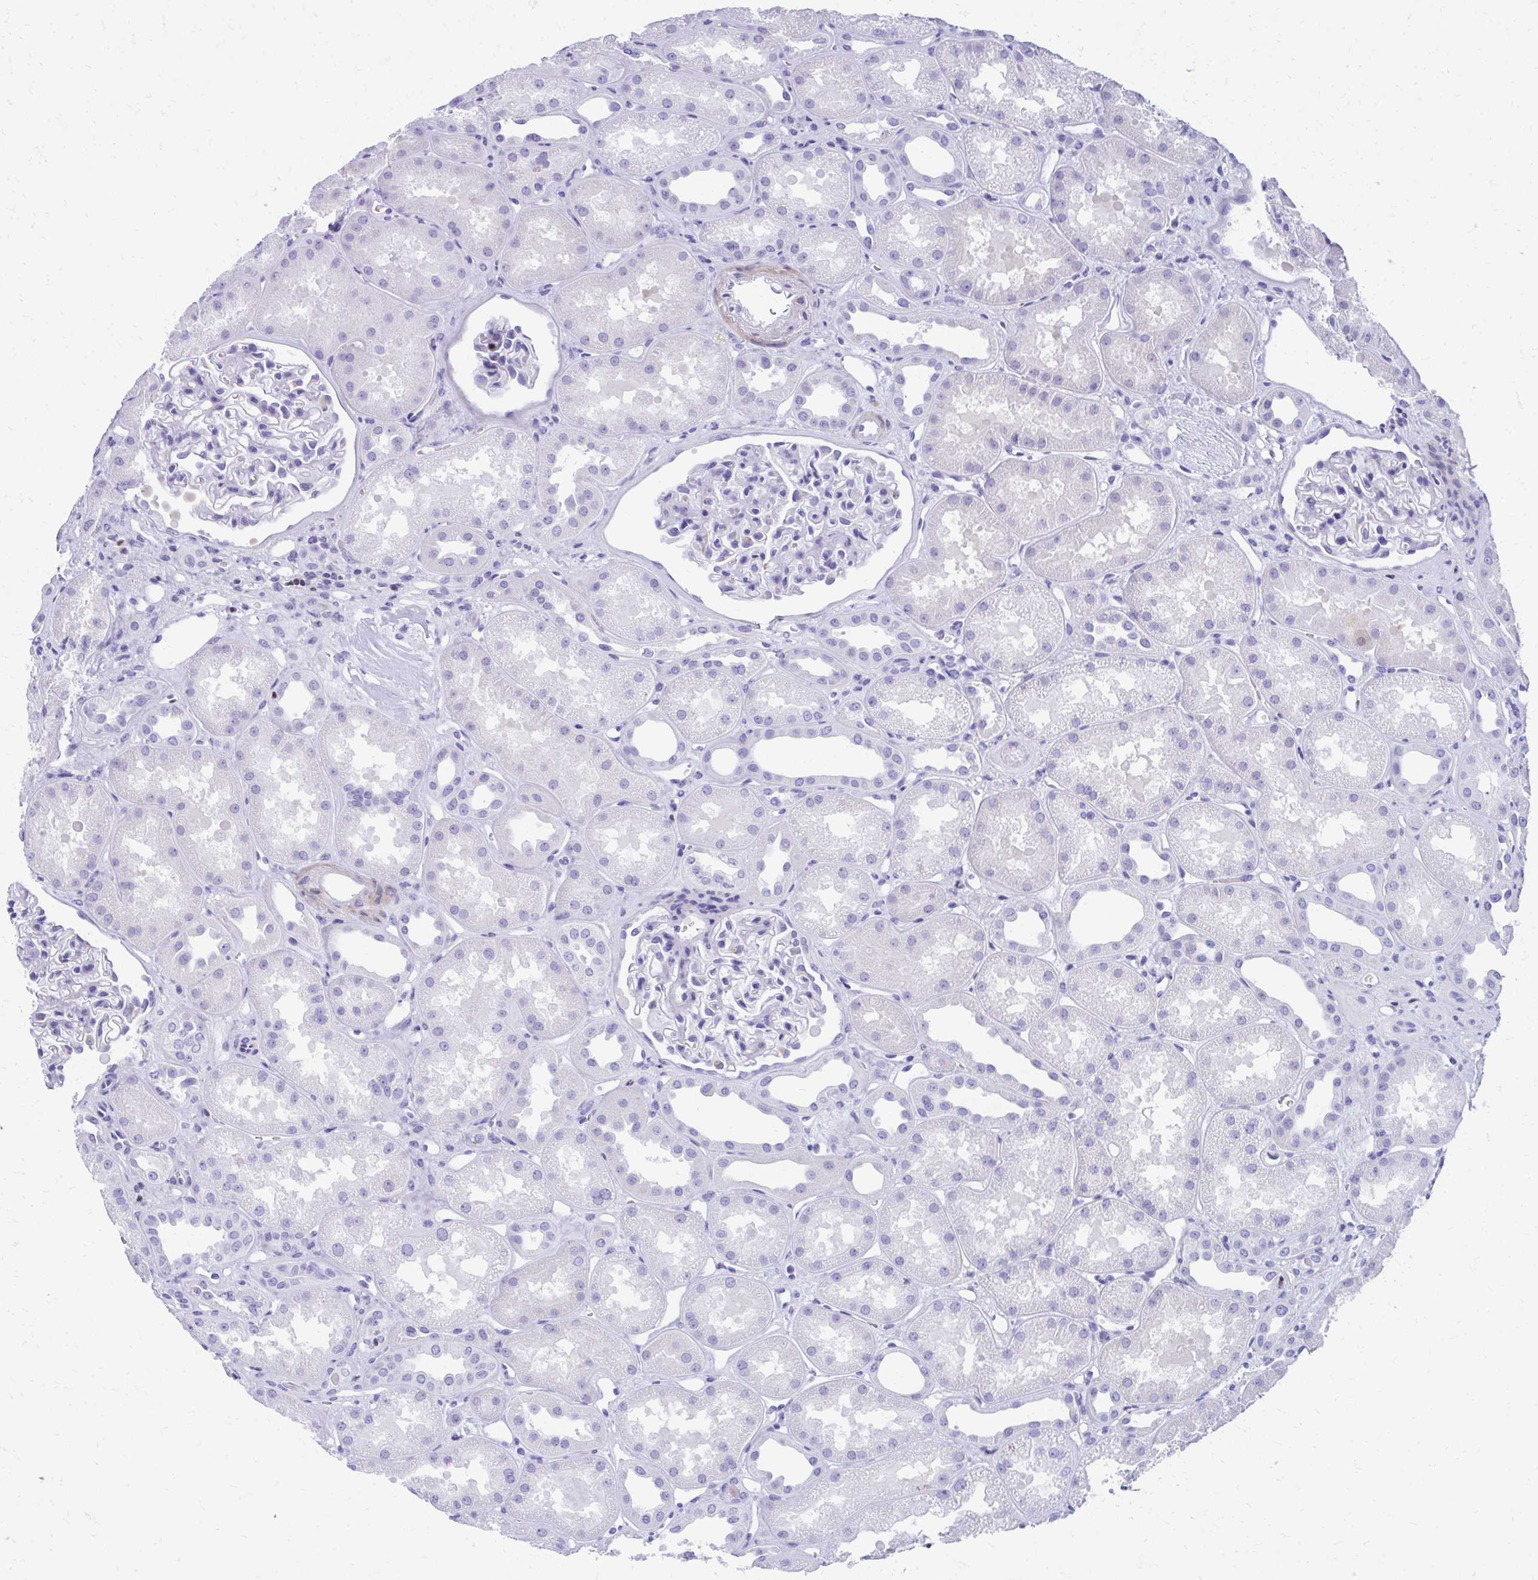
{"staining": {"intensity": "negative", "quantity": "none", "location": "none"}, "tissue": "kidney", "cell_type": "Cells in glomeruli", "image_type": "normal", "snomed": [{"axis": "morphology", "description": "Normal tissue, NOS"}, {"axis": "topography", "description": "Kidney"}], "caption": "This is an immunohistochemistry histopathology image of unremarkable human kidney. There is no expression in cells in glomeruli.", "gene": "RUNX3", "patient": {"sex": "male", "age": 61}}